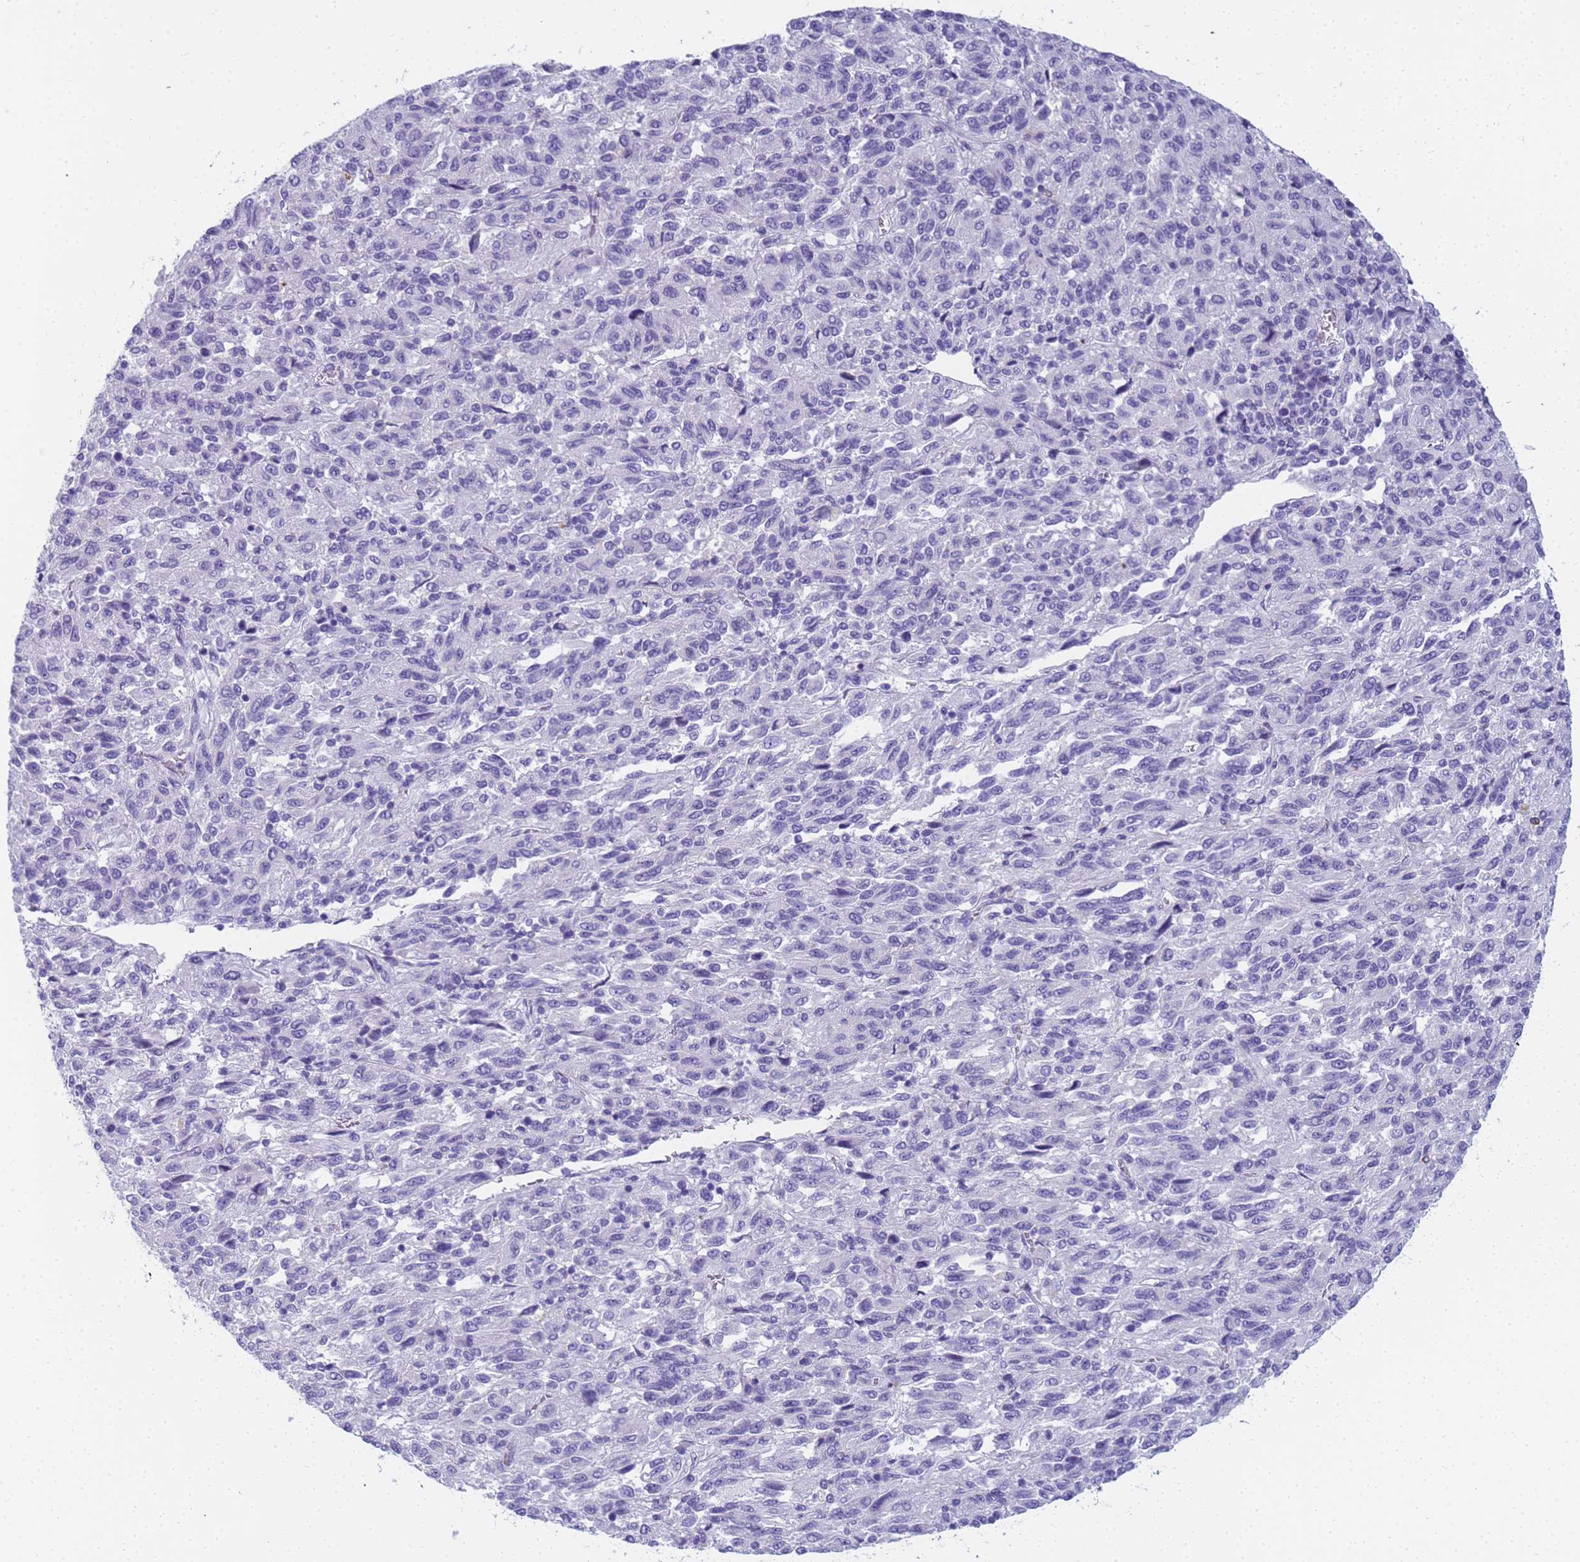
{"staining": {"intensity": "negative", "quantity": "none", "location": "none"}, "tissue": "melanoma", "cell_type": "Tumor cells", "image_type": "cancer", "snomed": [{"axis": "morphology", "description": "Malignant melanoma, Metastatic site"}, {"axis": "topography", "description": "Lung"}], "caption": "A histopathology image of malignant melanoma (metastatic site) stained for a protein displays no brown staining in tumor cells.", "gene": "RNASE2", "patient": {"sex": "male", "age": 64}}